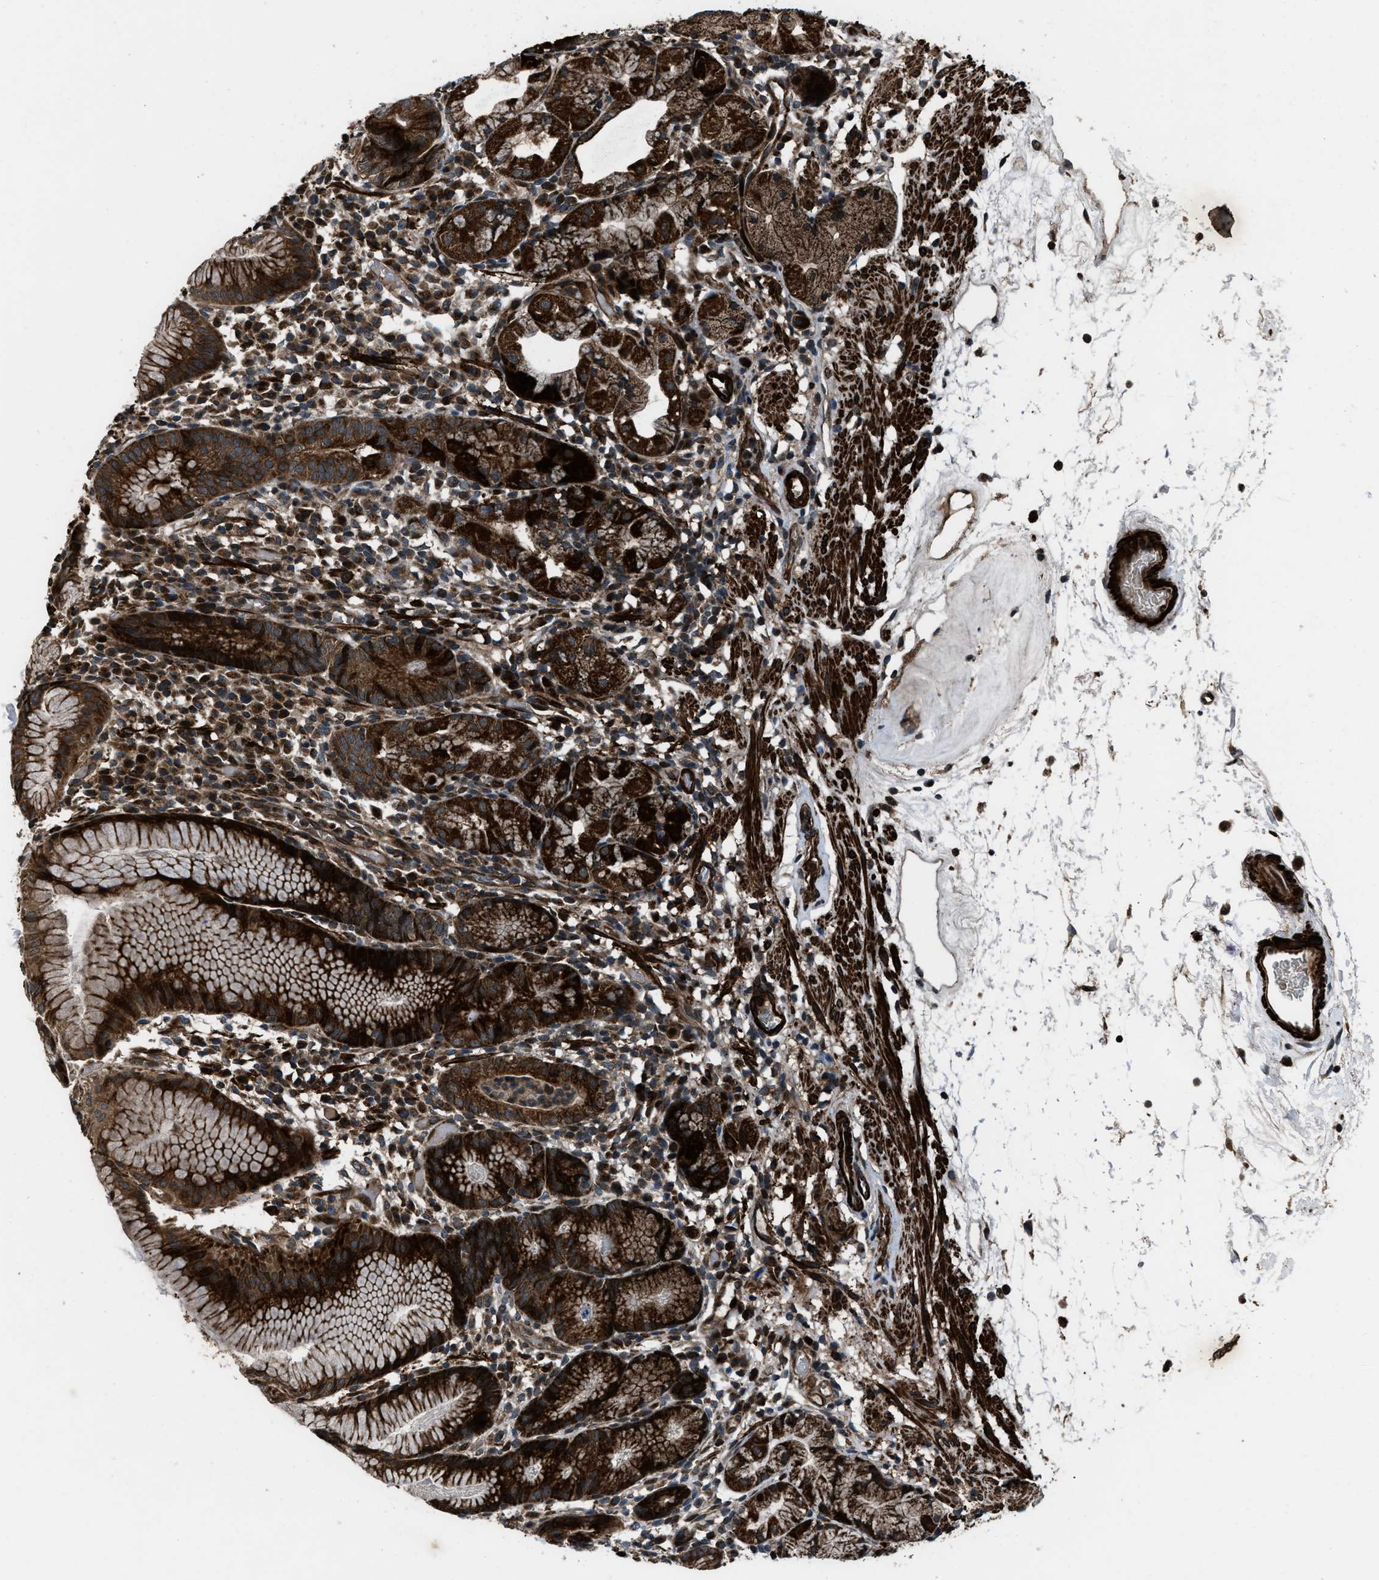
{"staining": {"intensity": "strong", "quantity": ">75%", "location": "cytoplasmic/membranous"}, "tissue": "stomach", "cell_type": "Glandular cells", "image_type": "normal", "snomed": [{"axis": "morphology", "description": "Normal tissue, NOS"}, {"axis": "topography", "description": "Stomach"}, {"axis": "topography", "description": "Stomach, lower"}], "caption": "Immunohistochemical staining of unremarkable human stomach shows strong cytoplasmic/membranous protein staining in about >75% of glandular cells.", "gene": "IRAK4", "patient": {"sex": "female", "age": 75}}